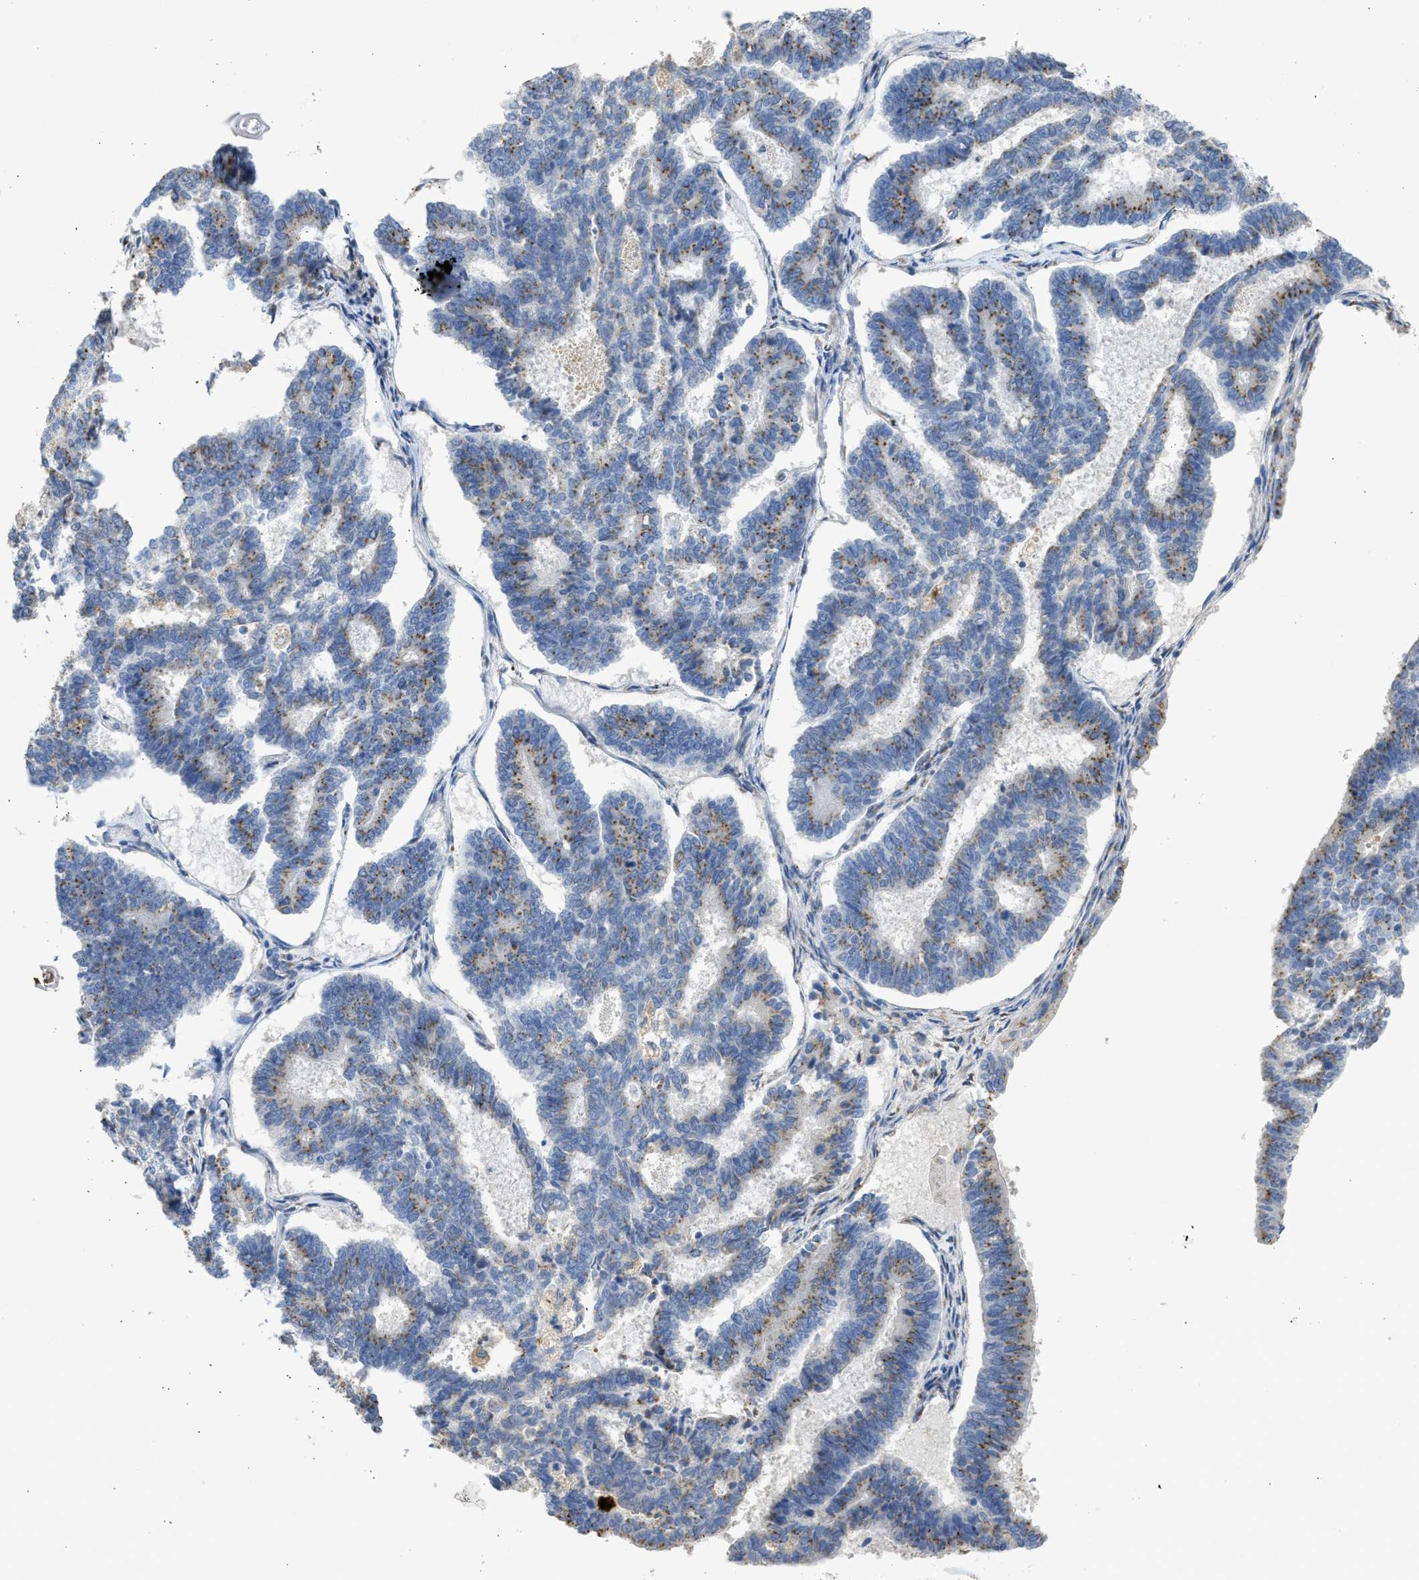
{"staining": {"intensity": "moderate", "quantity": "25%-75%", "location": "cytoplasmic/membranous"}, "tissue": "endometrial cancer", "cell_type": "Tumor cells", "image_type": "cancer", "snomed": [{"axis": "morphology", "description": "Adenocarcinoma, NOS"}, {"axis": "topography", "description": "Endometrium"}], "caption": "Immunohistochemistry (IHC) image of endometrial cancer stained for a protein (brown), which displays medium levels of moderate cytoplasmic/membranous expression in approximately 25%-75% of tumor cells.", "gene": "IPO8", "patient": {"sex": "female", "age": 70}}